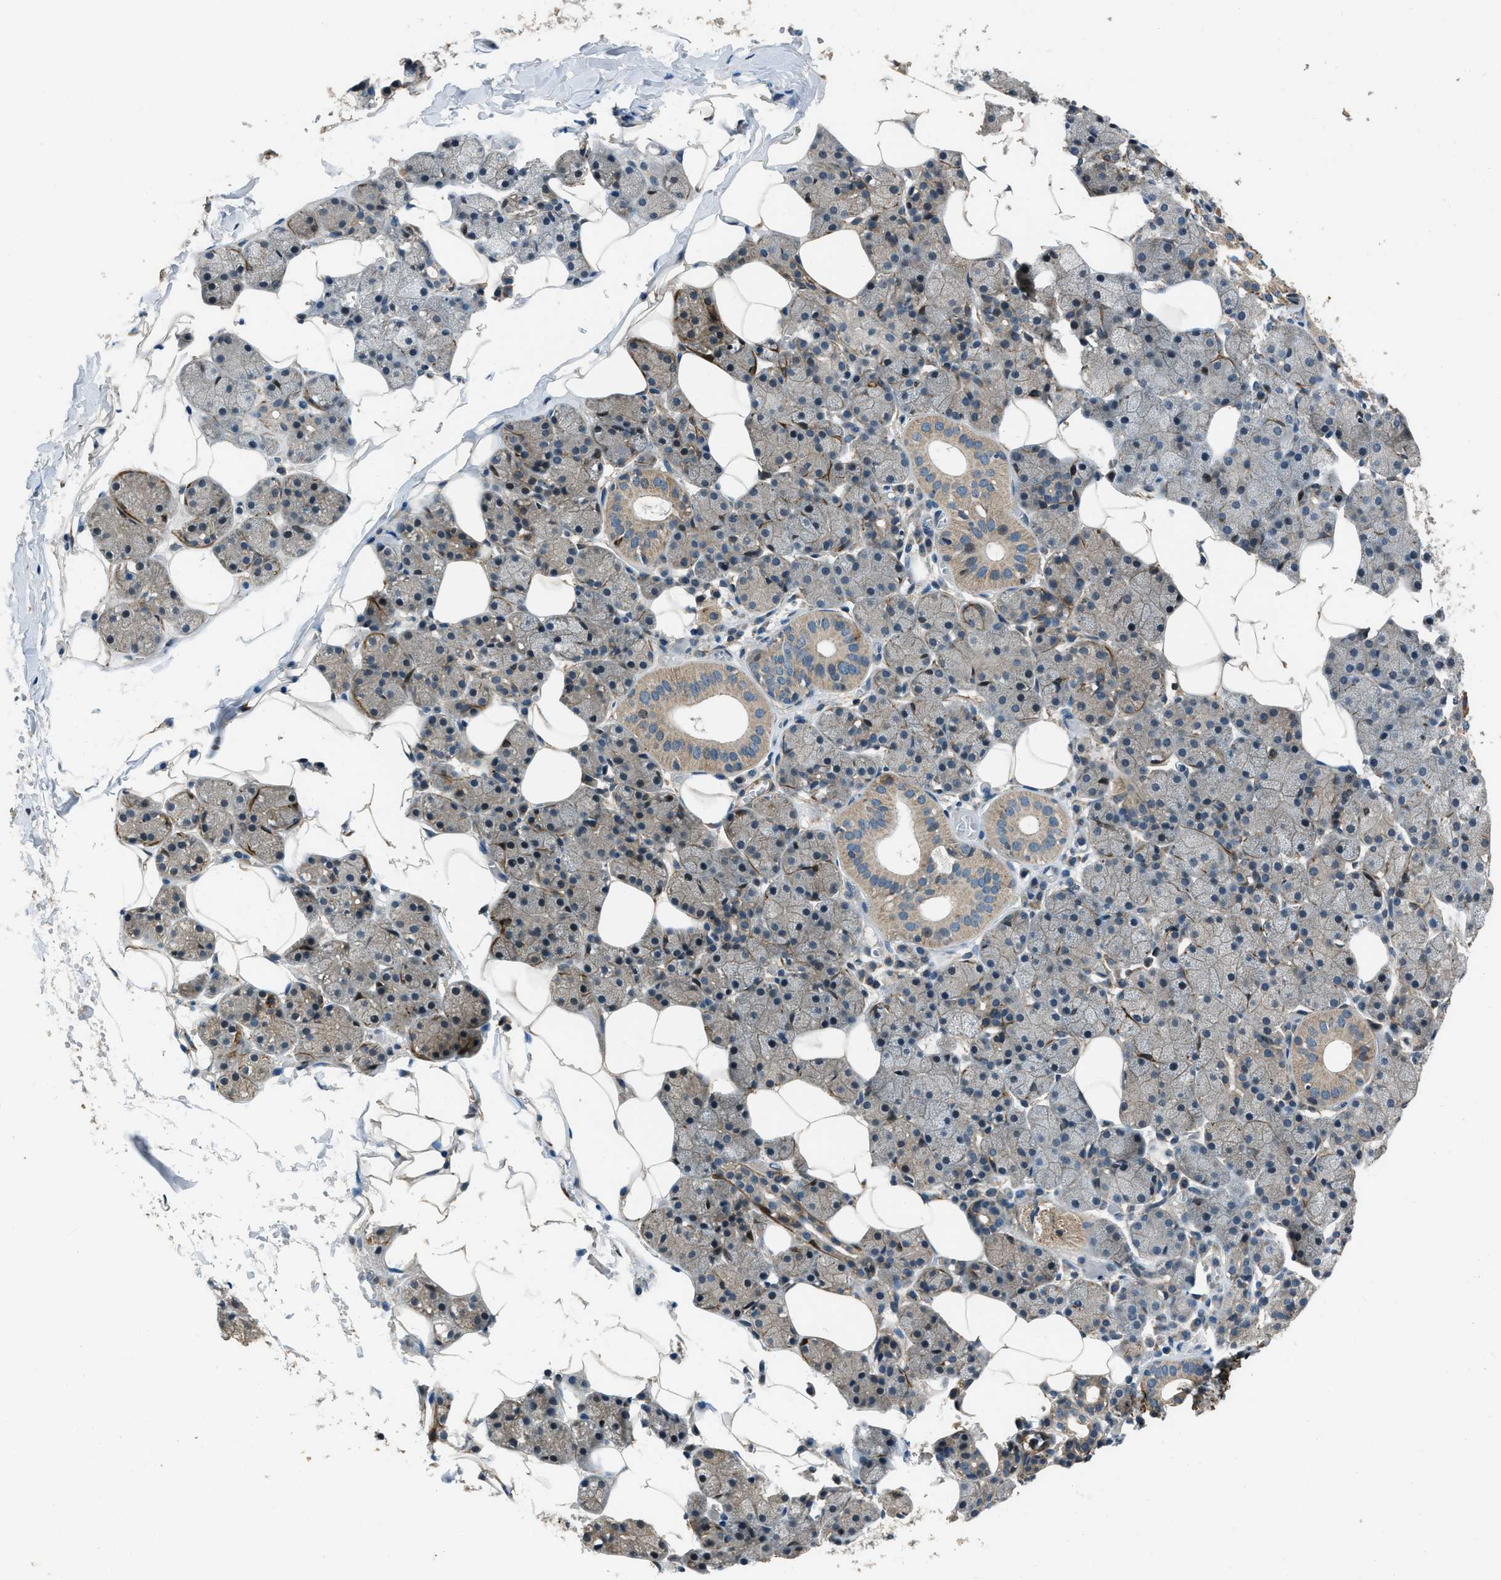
{"staining": {"intensity": "weak", "quantity": "25%-75%", "location": "cytoplasmic/membranous"}, "tissue": "salivary gland", "cell_type": "Glandular cells", "image_type": "normal", "snomed": [{"axis": "morphology", "description": "Normal tissue, NOS"}, {"axis": "topography", "description": "Salivary gland"}], "caption": "Salivary gland was stained to show a protein in brown. There is low levels of weak cytoplasmic/membranous positivity in about 25%-75% of glandular cells. The protein of interest is shown in brown color, while the nuclei are stained blue.", "gene": "NUDCD3", "patient": {"sex": "female", "age": 33}}